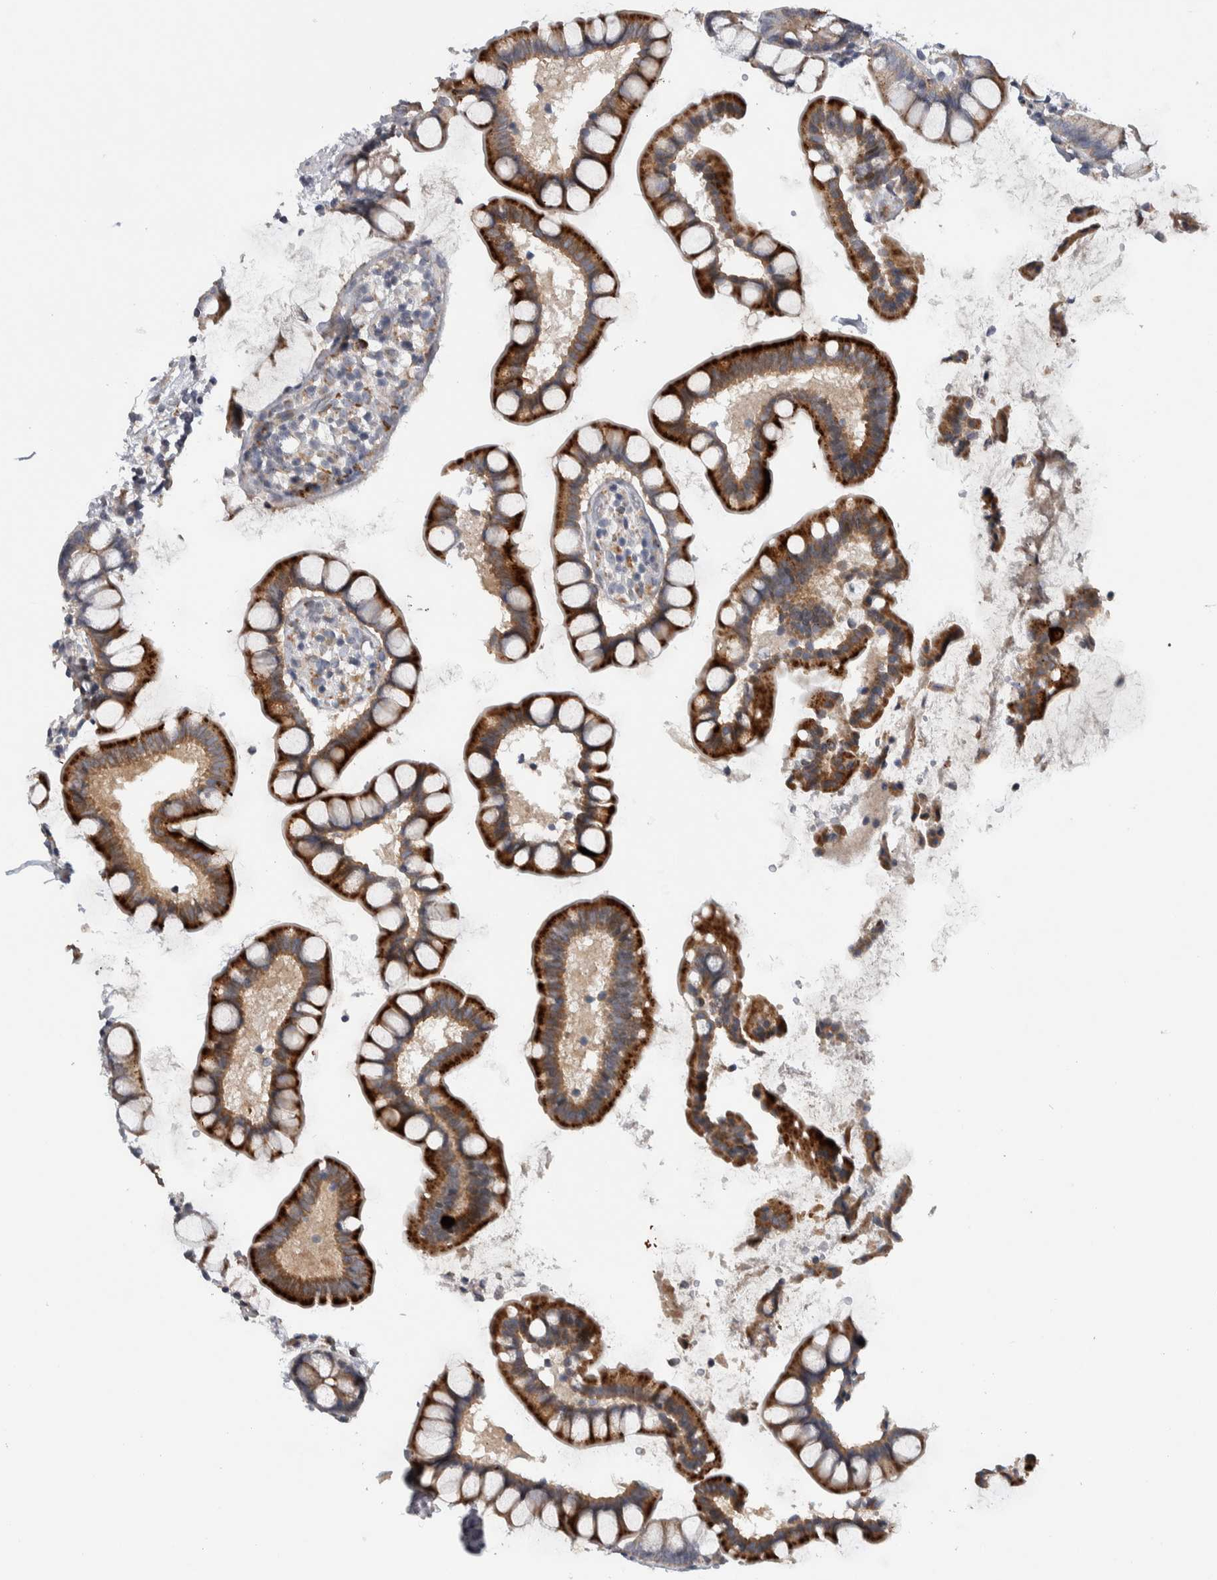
{"staining": {"intensity": "strong", "quantity": ">75%", "location": "cytoplasmic/membranous"}, "tissue": "small intestine", "cell_type": "Glandular cells", "image_type": "normal", "snomed": [{"axis": "morphology", "description": "Normal tissue, NOS"}, {"axis": "topography", "description": "Small intestine"}], "caption": "Human small intestine stained for a protein (brown) reveals strong cytoplasmic/membranous positive positivity in about >75% of glandular cells.", "gene": "FAM83G", "patient": {"sex": "female", "age": 84}}